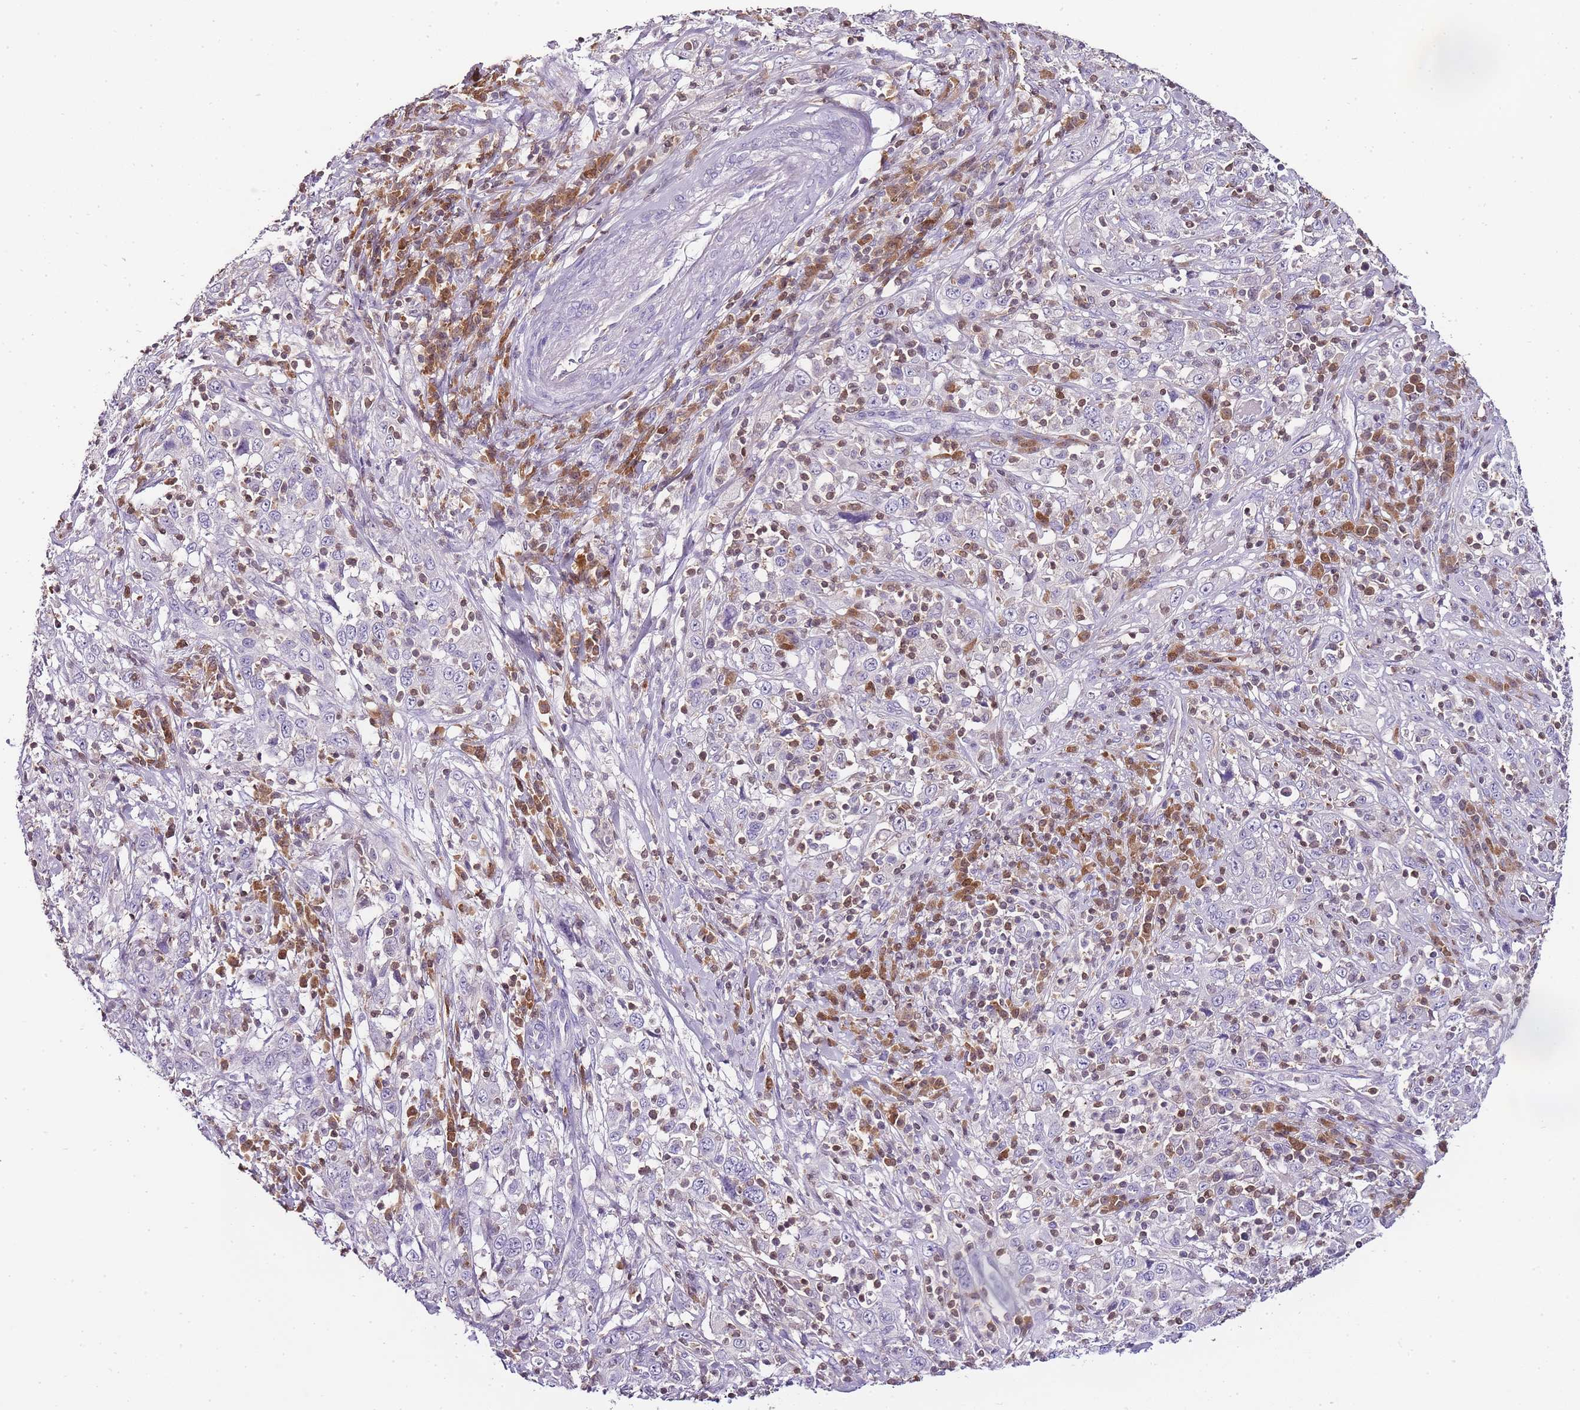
{"staining": {"intensity": "negative", "quantity": "none", "location": "none"}, "tissue": "cervical cancer", "cell_type": "Tumor cells", "image_type": "cancer", "snomed": [{"axis": "morphology", "description": "Squamous cell carcinoma, NOS"}, {"axis": "topography", "description": "Cervix"}], "caption": "This is an immunohistochemistry image of cervical cancer. There is no expression in tumor cells.", "gene": "ZBP1", "patient": {"sex": "female", "age": 46}}